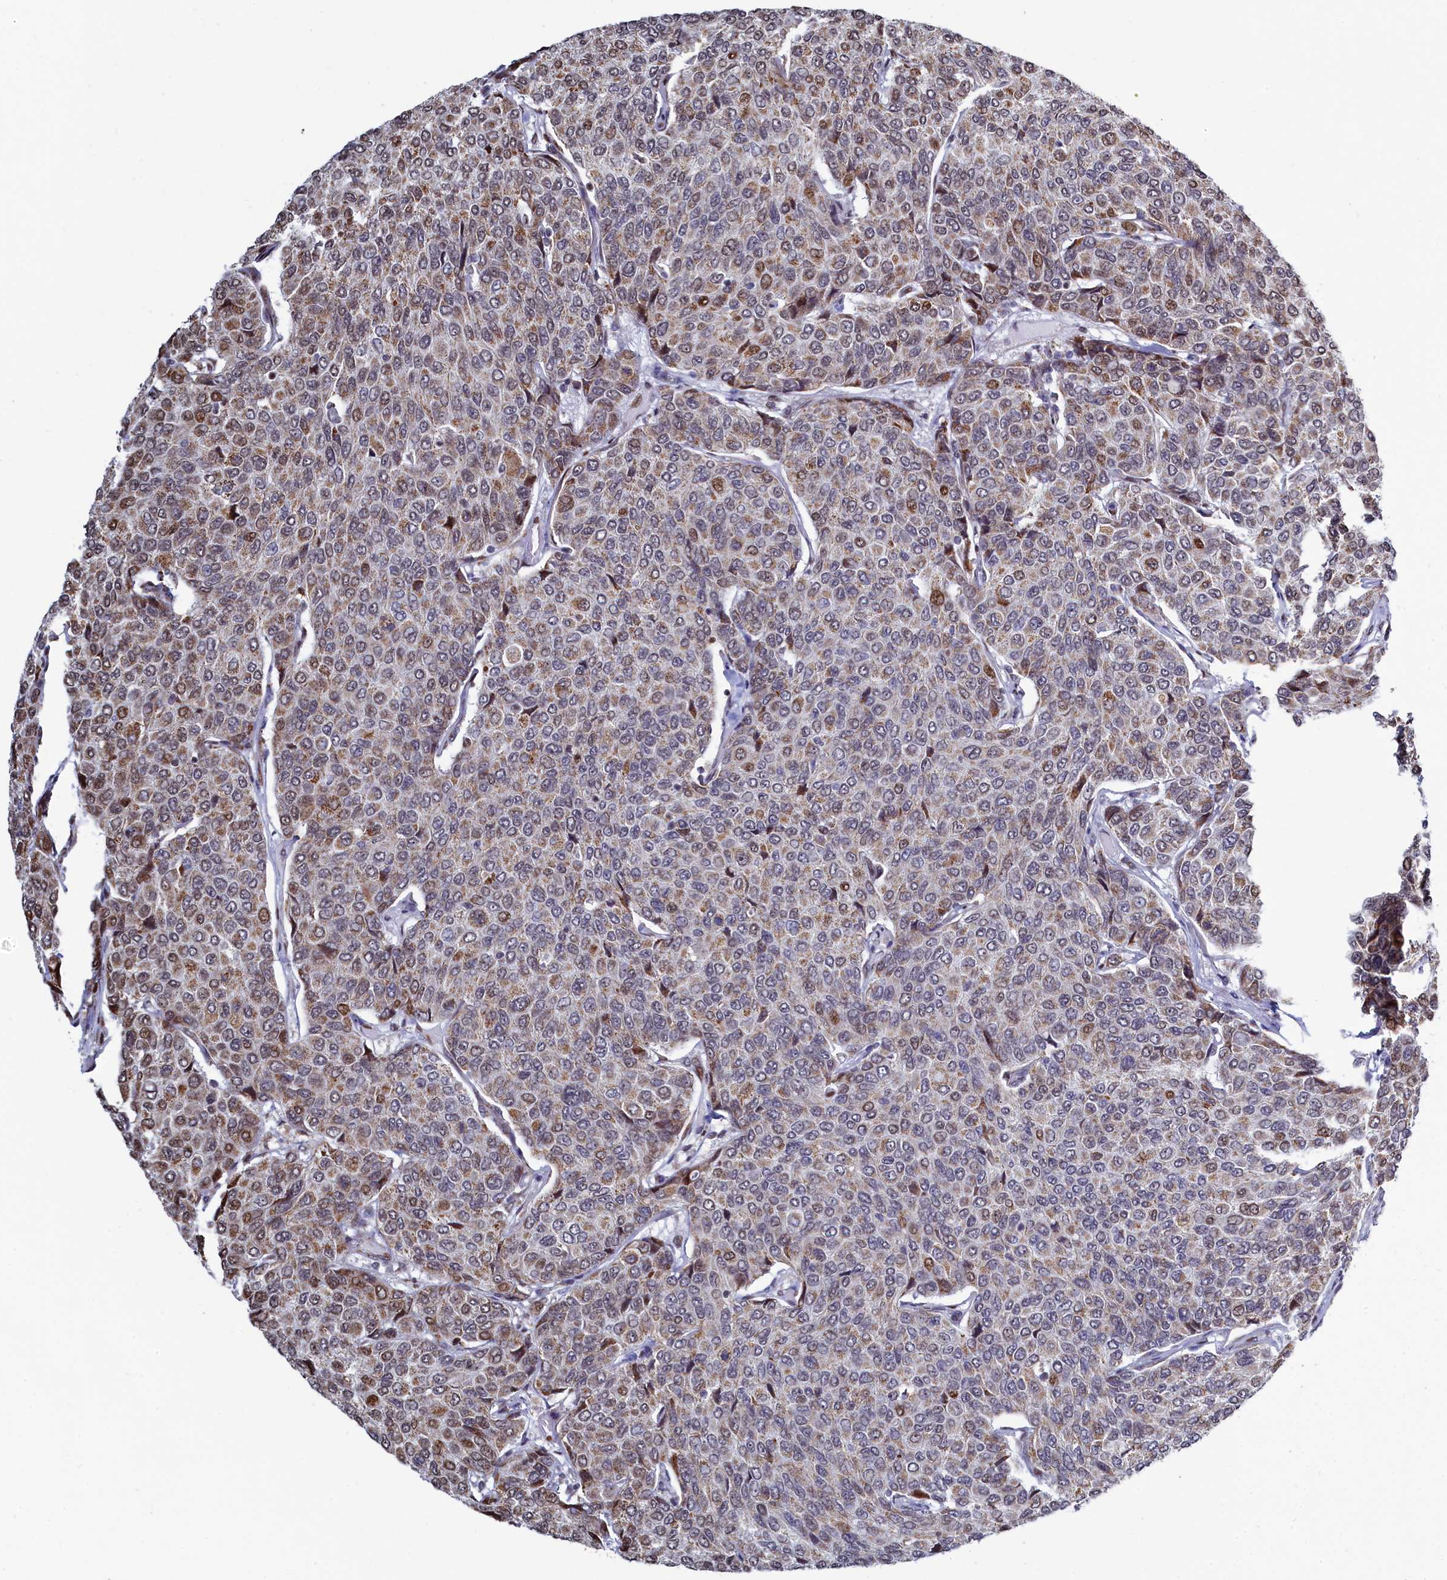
{"staining": {"intensity": "moderate", "quantity": ">75%", "location": "cytoplasmic/membranous"}, "tissue": "breast cancer", "cell_type": "Tumor cells", "image_type": "cancer", "snomed": [{"axis": "morphology", "description": "Duct carcinoma"}, {"axis": "topography", "description": "Breast"}], "caption": "A histopathology image of breast cancer (invasive ductal carcinoma) stained for a protein demonstrates moderate cytoplasmic/membranous brown staining in tumor cells.", "gene": "HDGFL3", "patient": {"sex": "female", "age": 55}}